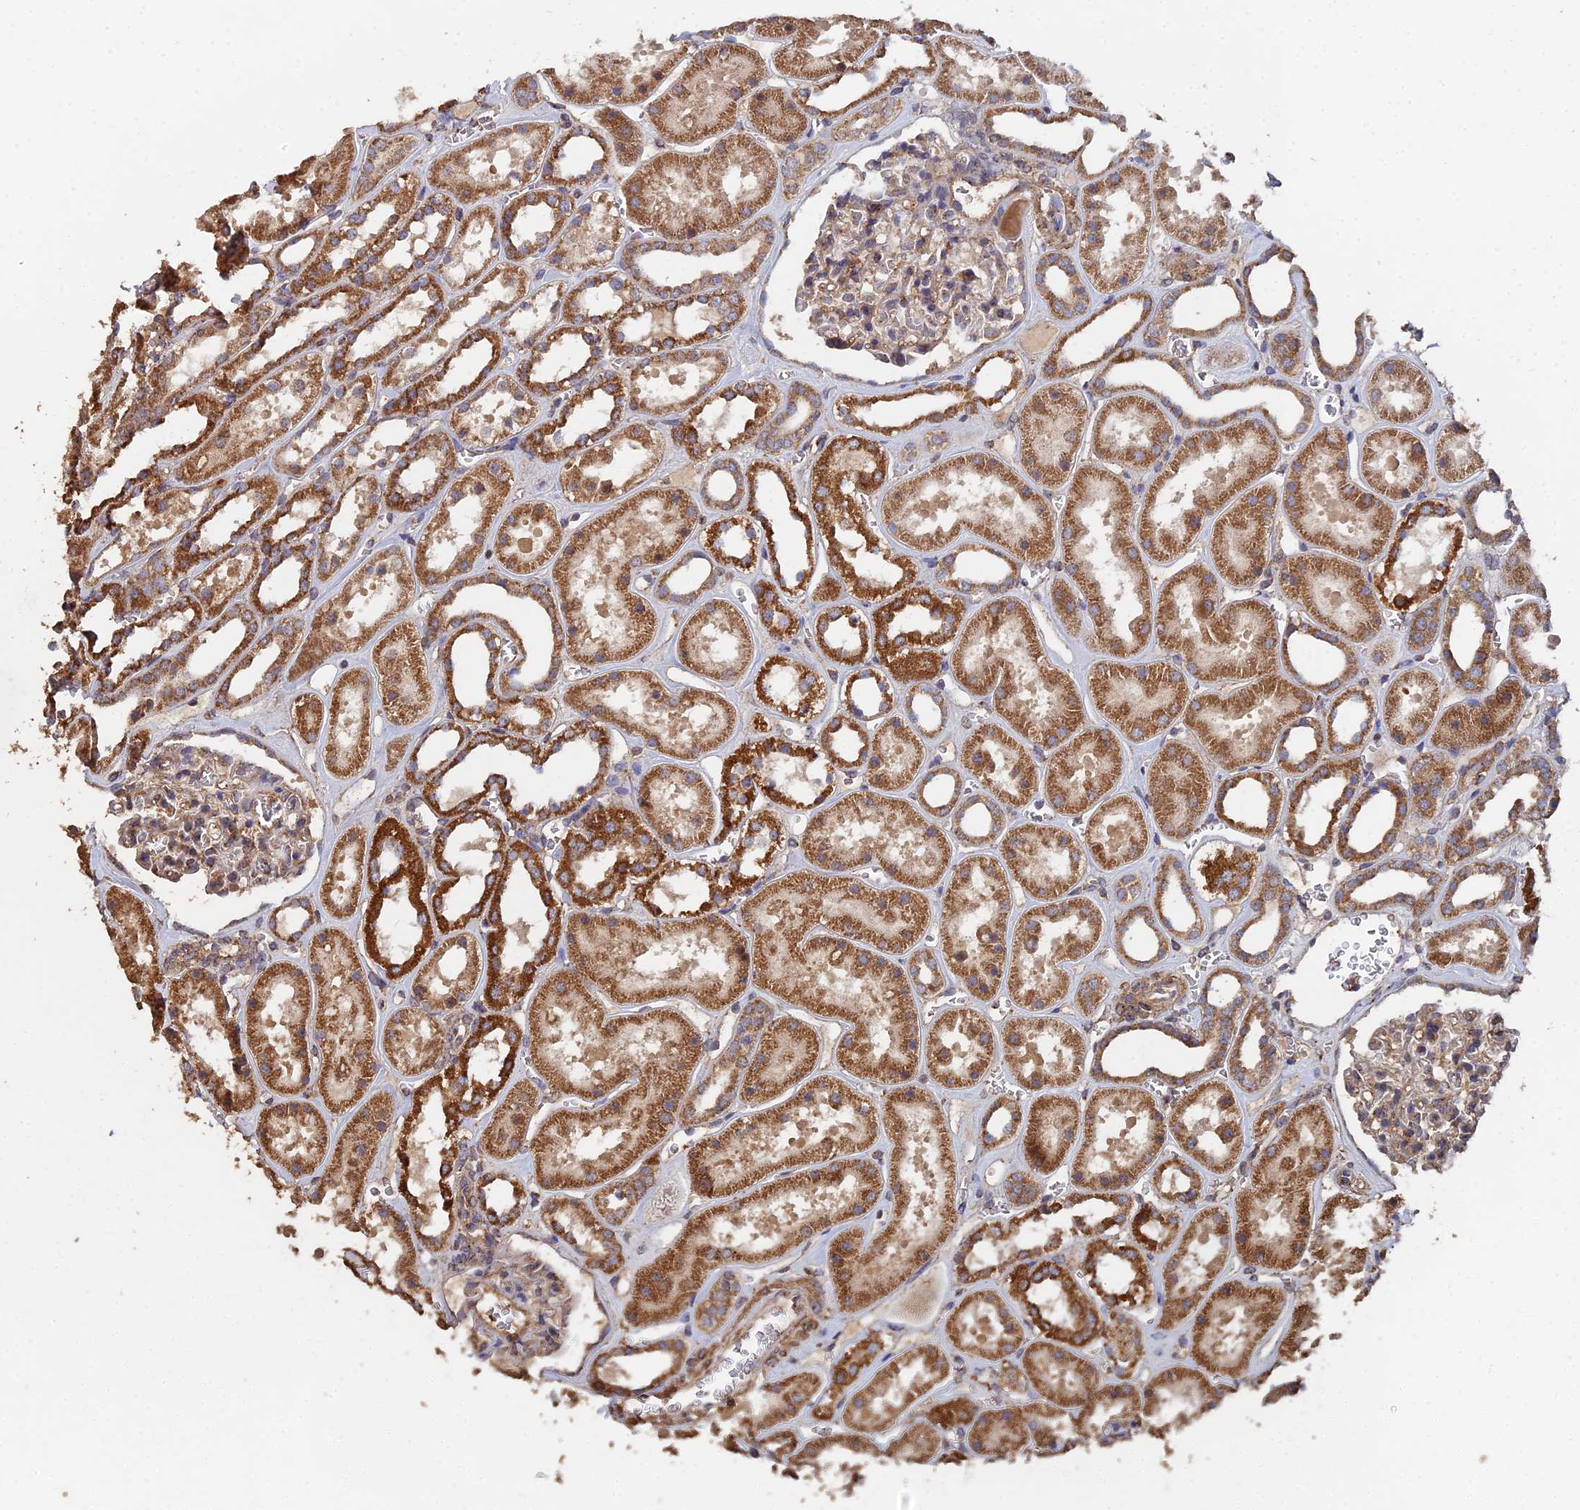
{"staining": {"intensity": "moderate", "quantity": ">75%", "location": "cytoplasmic/membranous"}, "tissue": "kidney", "cell_type": "Cells in glomeruli", "image_type": "normal", "snomed": [{"axis": "morphology", "description": "Normal tissue, NOS"}, {"axis": "topography", "description": "Kidney"}], "caption": "Protein expression analysis of unremarkable human kidney reveals moderate cytoplasmic/membranous expression in about >75% of cells in glomeruli.", "gene": "SPANXN4", "patient": {"sex": "female", "age": 41}}